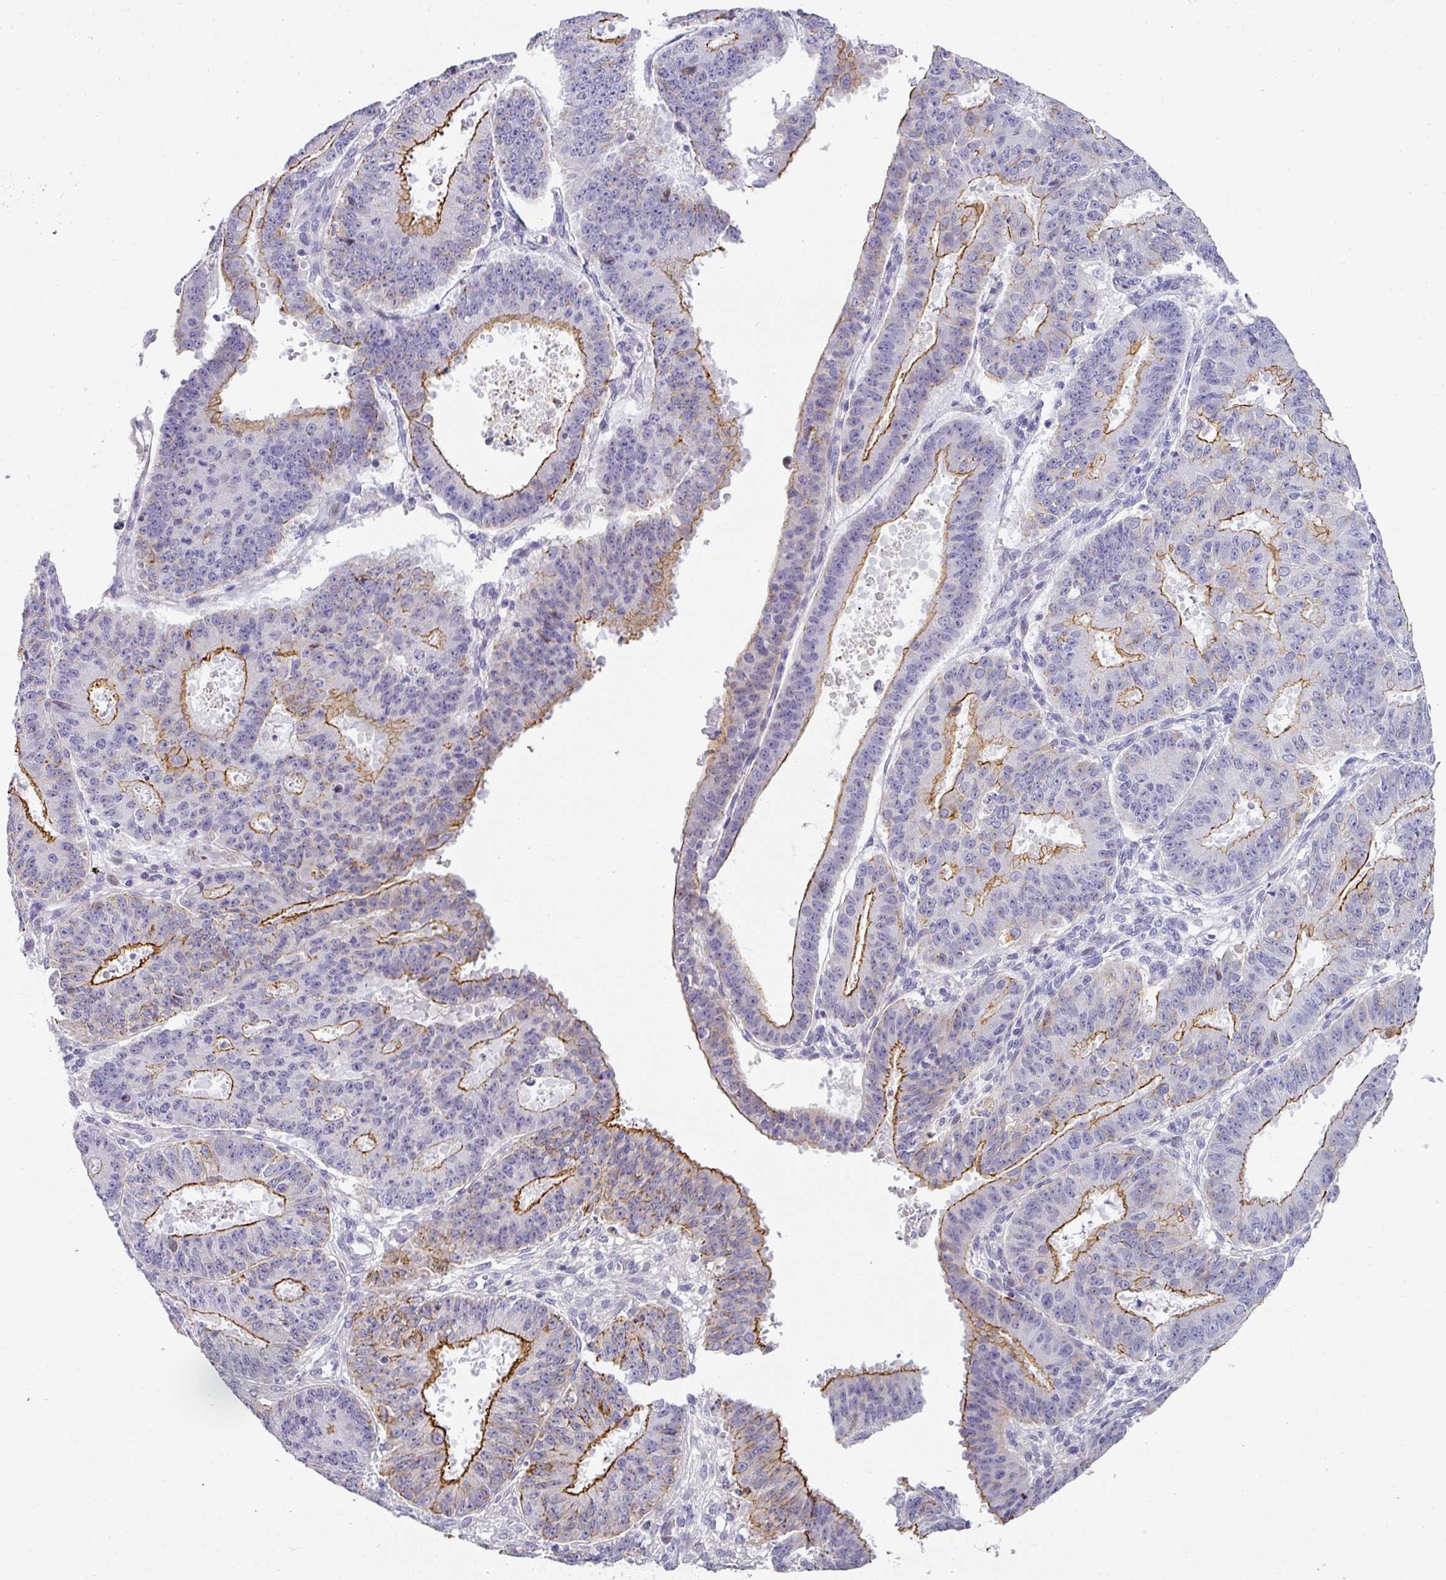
{"staining": {"intensity": "strong", "quantity": "25%-75%", "location": "cytoplasmic/membranous"}, "tissue": "ovarian cancer", "cell_type": "Tumor cells", "image_type": "cancer", "snomed": [{"axis": "morphology", "description": "Carcinoma, endometroid"}, {"axis": "topography", "description": "Appendix"}, {"axis": "topography", "description": "Ovary"}], "caption": "IHC micrograph of ovarian cancer (endometroid carcinoma) stained for a protein (brown), which demonstrates high levels of strong cytoplasmic/membranous expression in approximately 25%-75% of tumor cells.", "gene": "ANKRD29", "patient": {"sex": "female", "age": 42}}